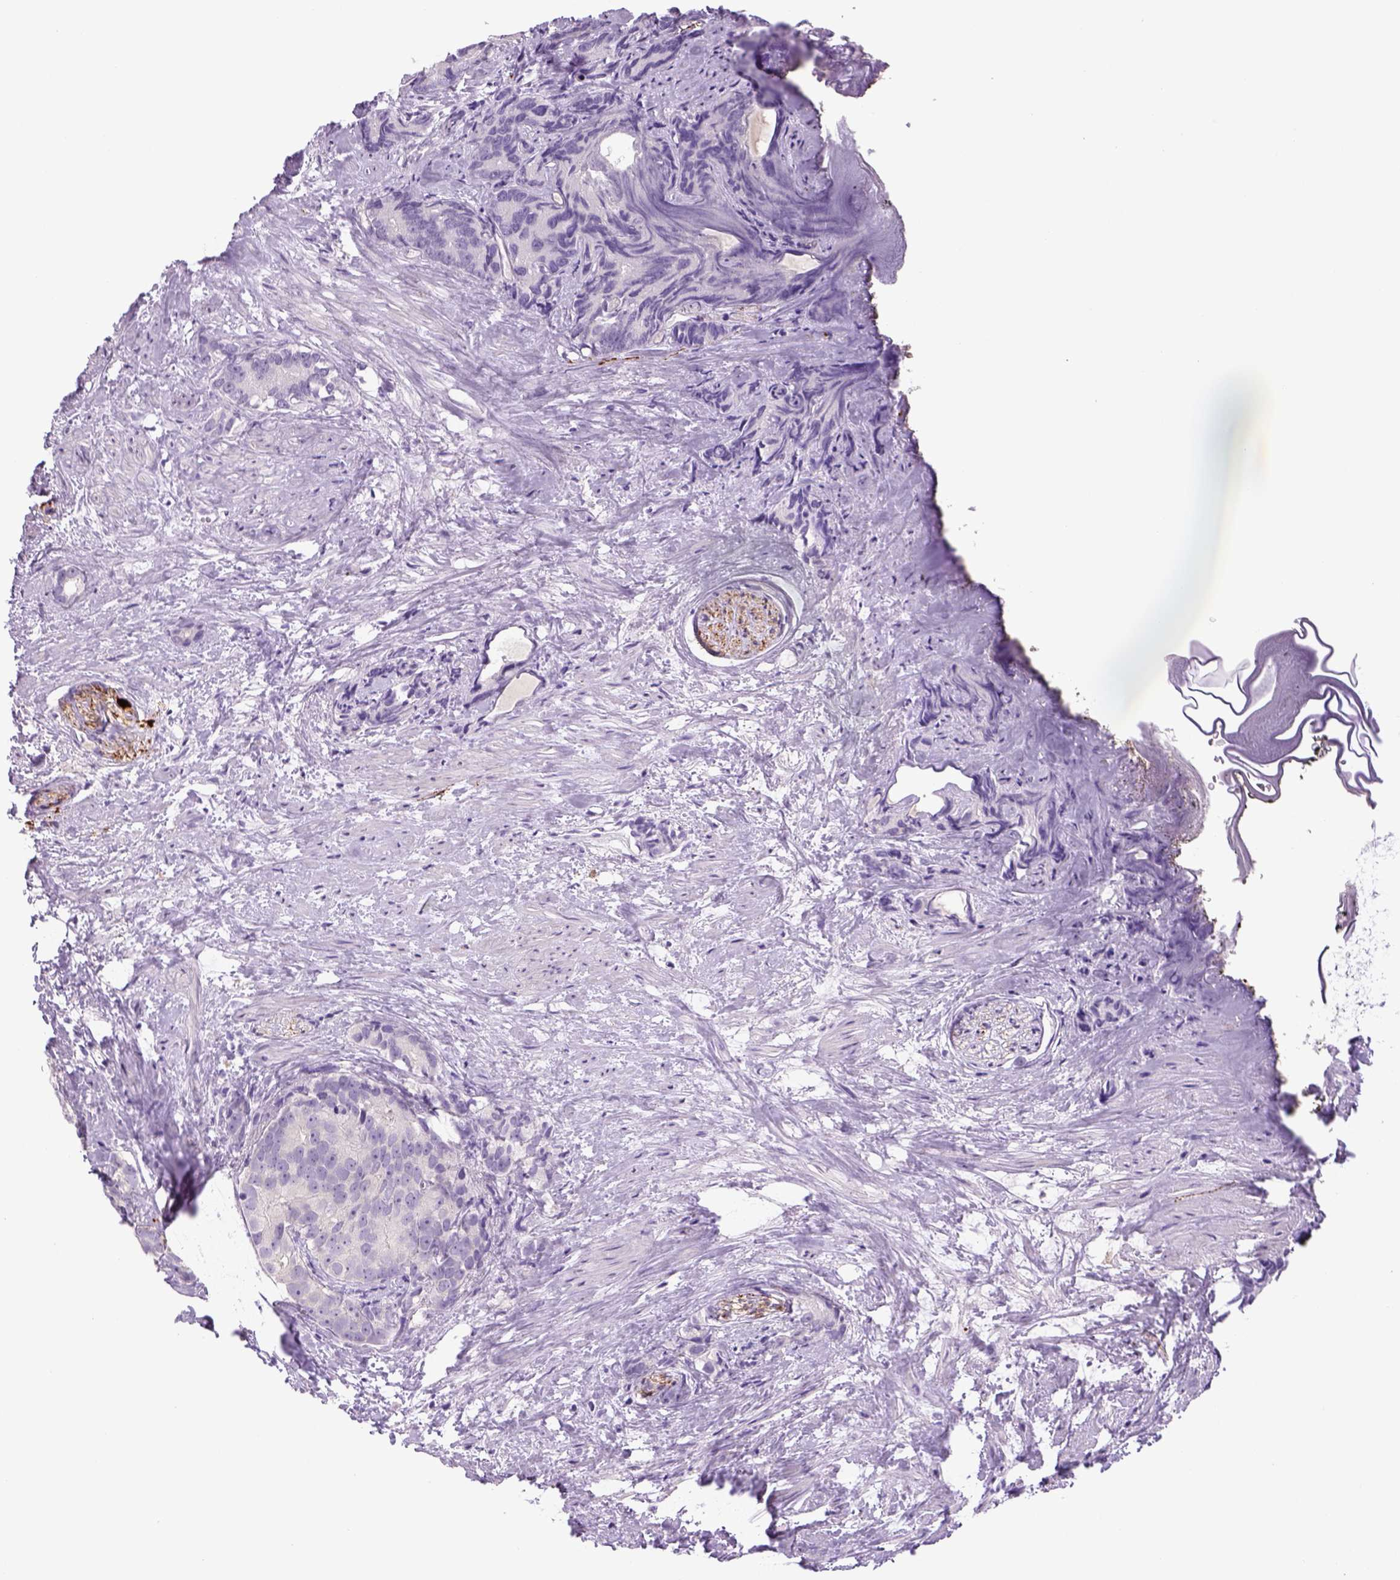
{"staining": {"intensity": "negative", "quantity": "none", "location": "none"}, "tissue": "prostate cancer", "cell_type": "Tumor cells", "image_type": "cancer", "snomed": [{"axis": "morphology", "description": "Adenocarcinoma, High grade"}, {"axis": "topography", "description": "Prostate"}], "caption": "The immunohistochemistry image has no significant positivity in tumor cells of prostate cancer (high-grade adenocarcinoma) tissue. The staining is performed using DAB brown chromogen with nuclei counter-stained in using hematoxylin.", "gene": "DBH", "patient": {"sex": "male", "age": 90}}